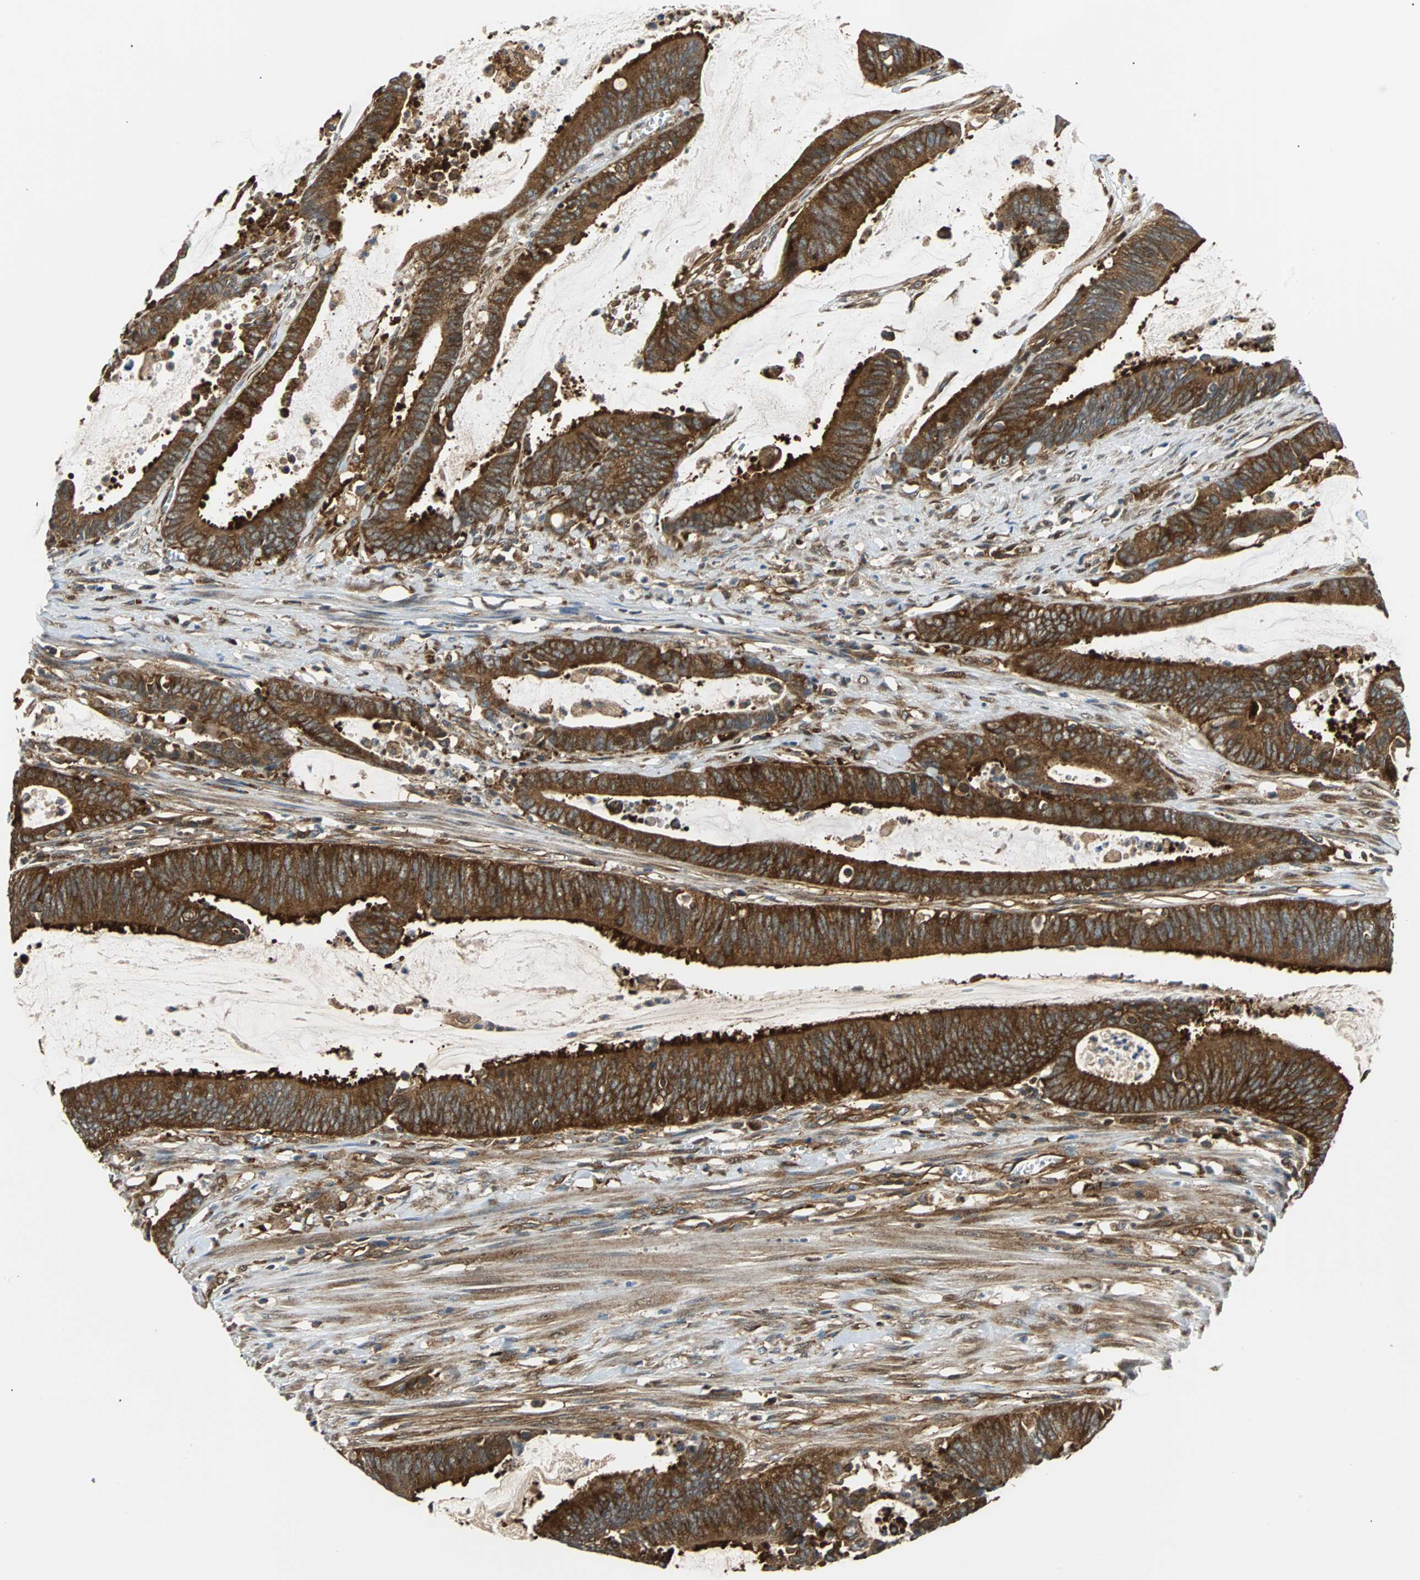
{"staining": {"intensity": "strong", "quantity": ">75%", "location": "cytoplasmic/membranous"}, "tissue": "colorectal cancer", "cell_type": "Tumor cells", "image_type": "cancer", "snomed": [{"axis": "morphology", "description": "Adenocarcinoma, NOS"}, {"axis": "topography", "description": "Rectum"}], "caption": "This is an image of immunohistochemistry staining of adenocarcinoma (colorectal), which shows strong expression in the cytoplasmic/membranous of tumor cells.", "gene": "RELA", "patient": {"sex": "female", "age": 66}}